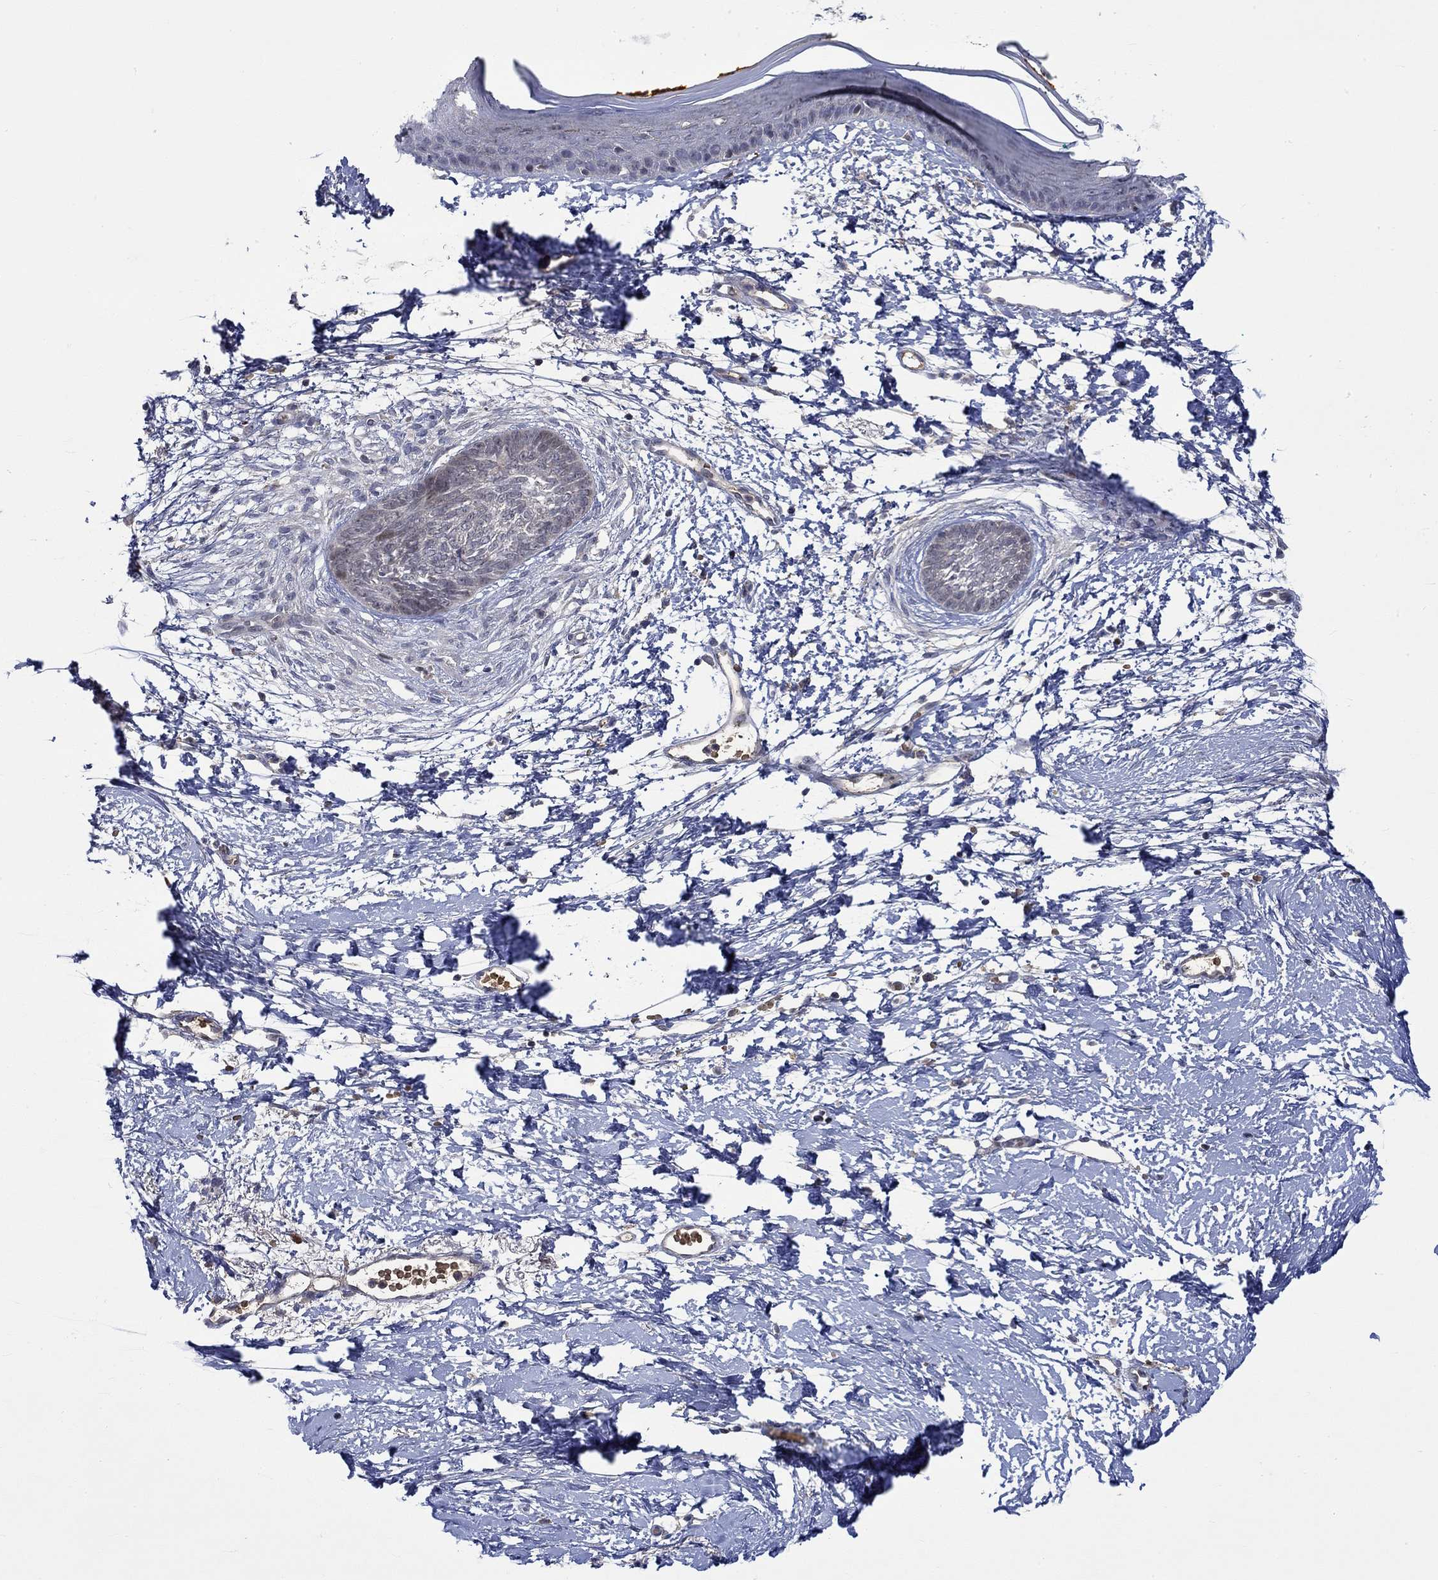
{"staining": {"intensity": "negative", "quantity": "none", "location": "none"}, "tissue": "skin cancer", "cell_type": "Tumor cells", "image_type": "cancer", "snomed": [{"axis": "morphology", "description": "Normal tissue, NOS"}, {"axis": "morphology", "description": "Basal cell carcinoma"}, {"axis": "topography", "description": "Skin"}], "caption": "A photomicrograph of skin basal cell carcinoma stained for a protein displays no brown staining in tumor cells.", "gene": "WASF1", "patient": {"sex": "male", "age": 84}}